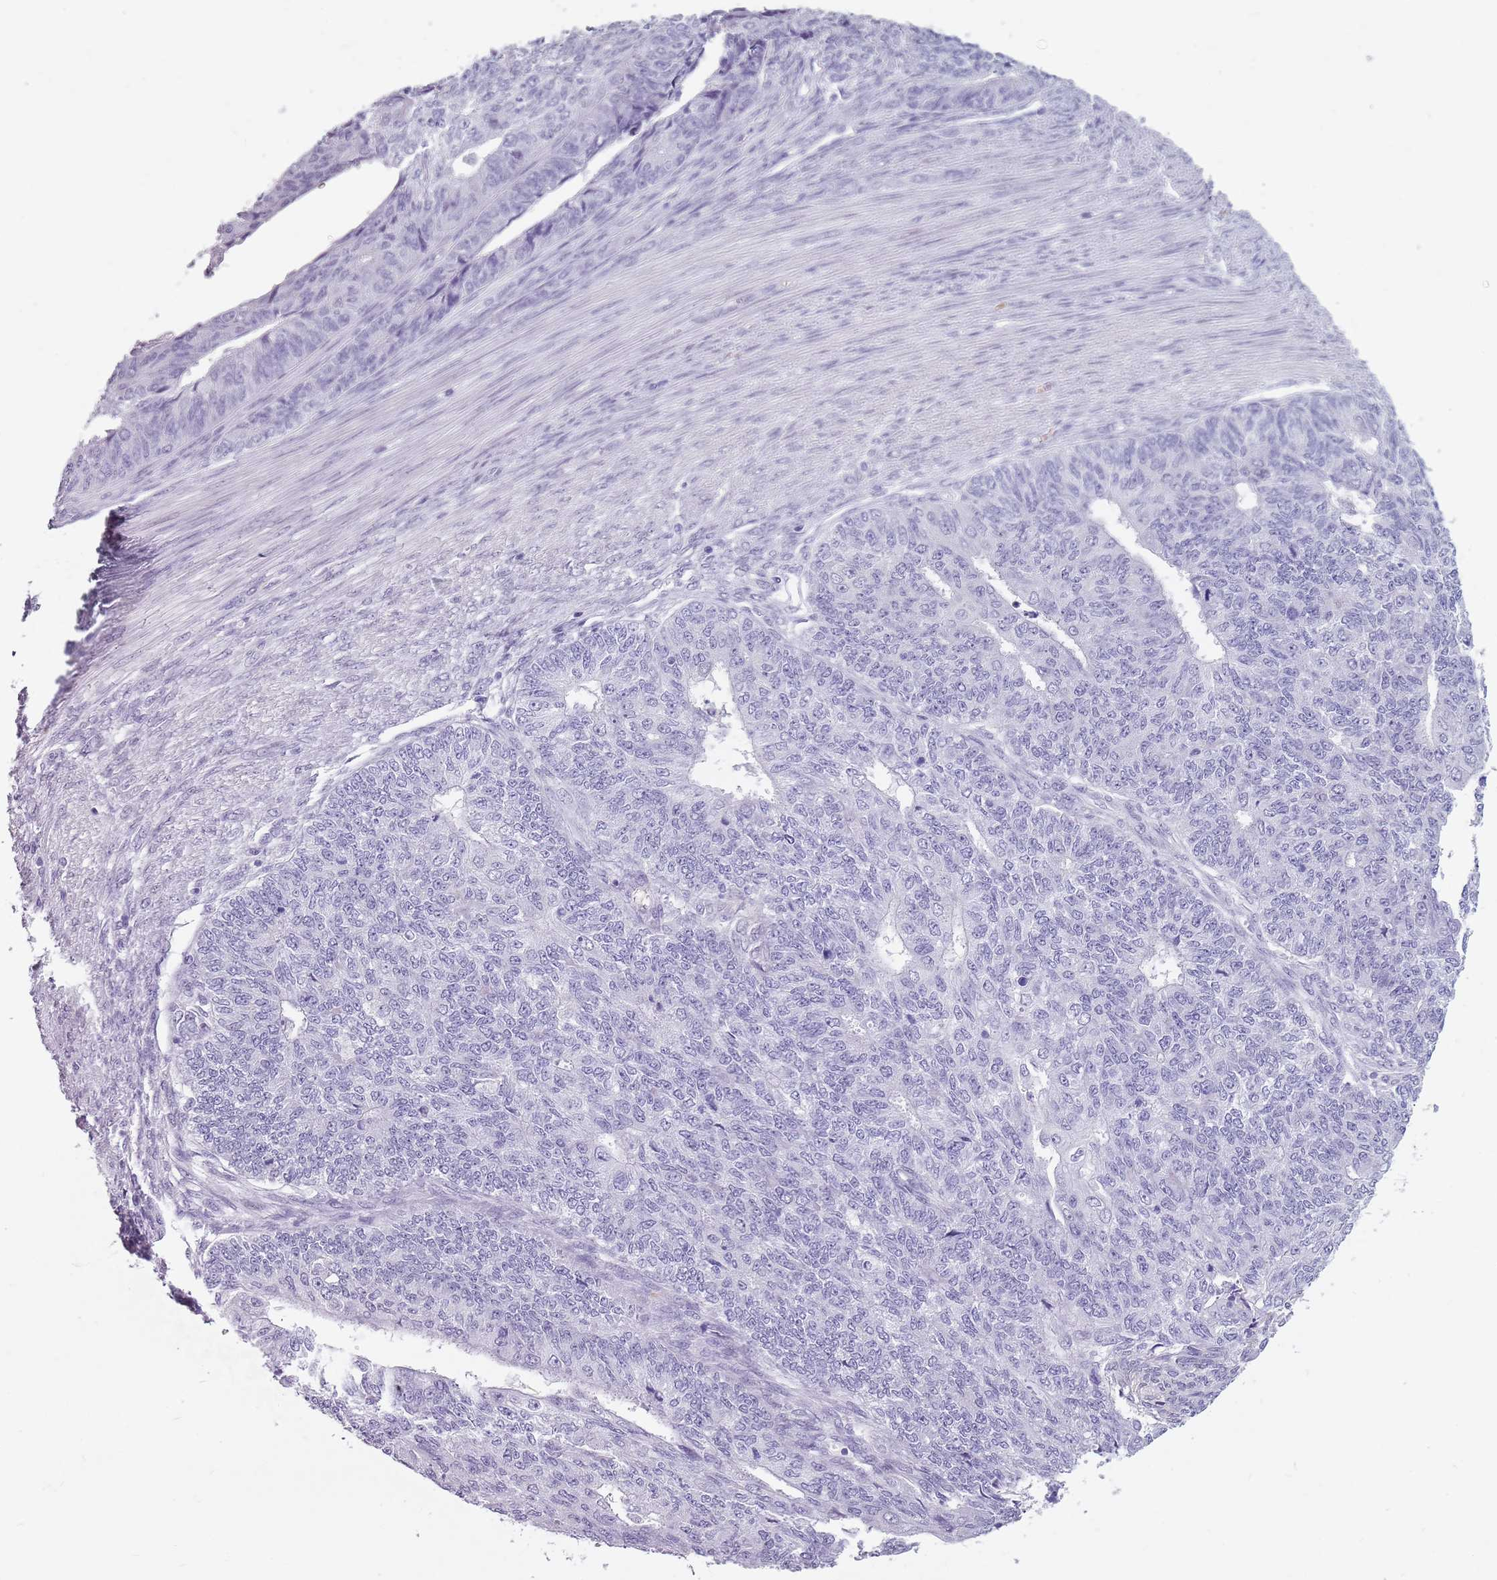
{"staining": {"intensity": "negative", "quantity": "none", "location": "none"}, "tissue": "endometrial cancer", "cell_type": "Tumor cells", "image_type": "cancer", "snomed": [{"axis": "morphology", "description": "Adenocarcinoma, NOS"}, {"axis": "topography", "description": "Endometrium"}], "caption": "High power microscopy image of an immunohistochemistry (IHC) histopathology image of endometrial cancer, revealing no significant expression in tumor cells.", "gene": "SPESP1", "patient": {"sex": "female", "age": 32}}